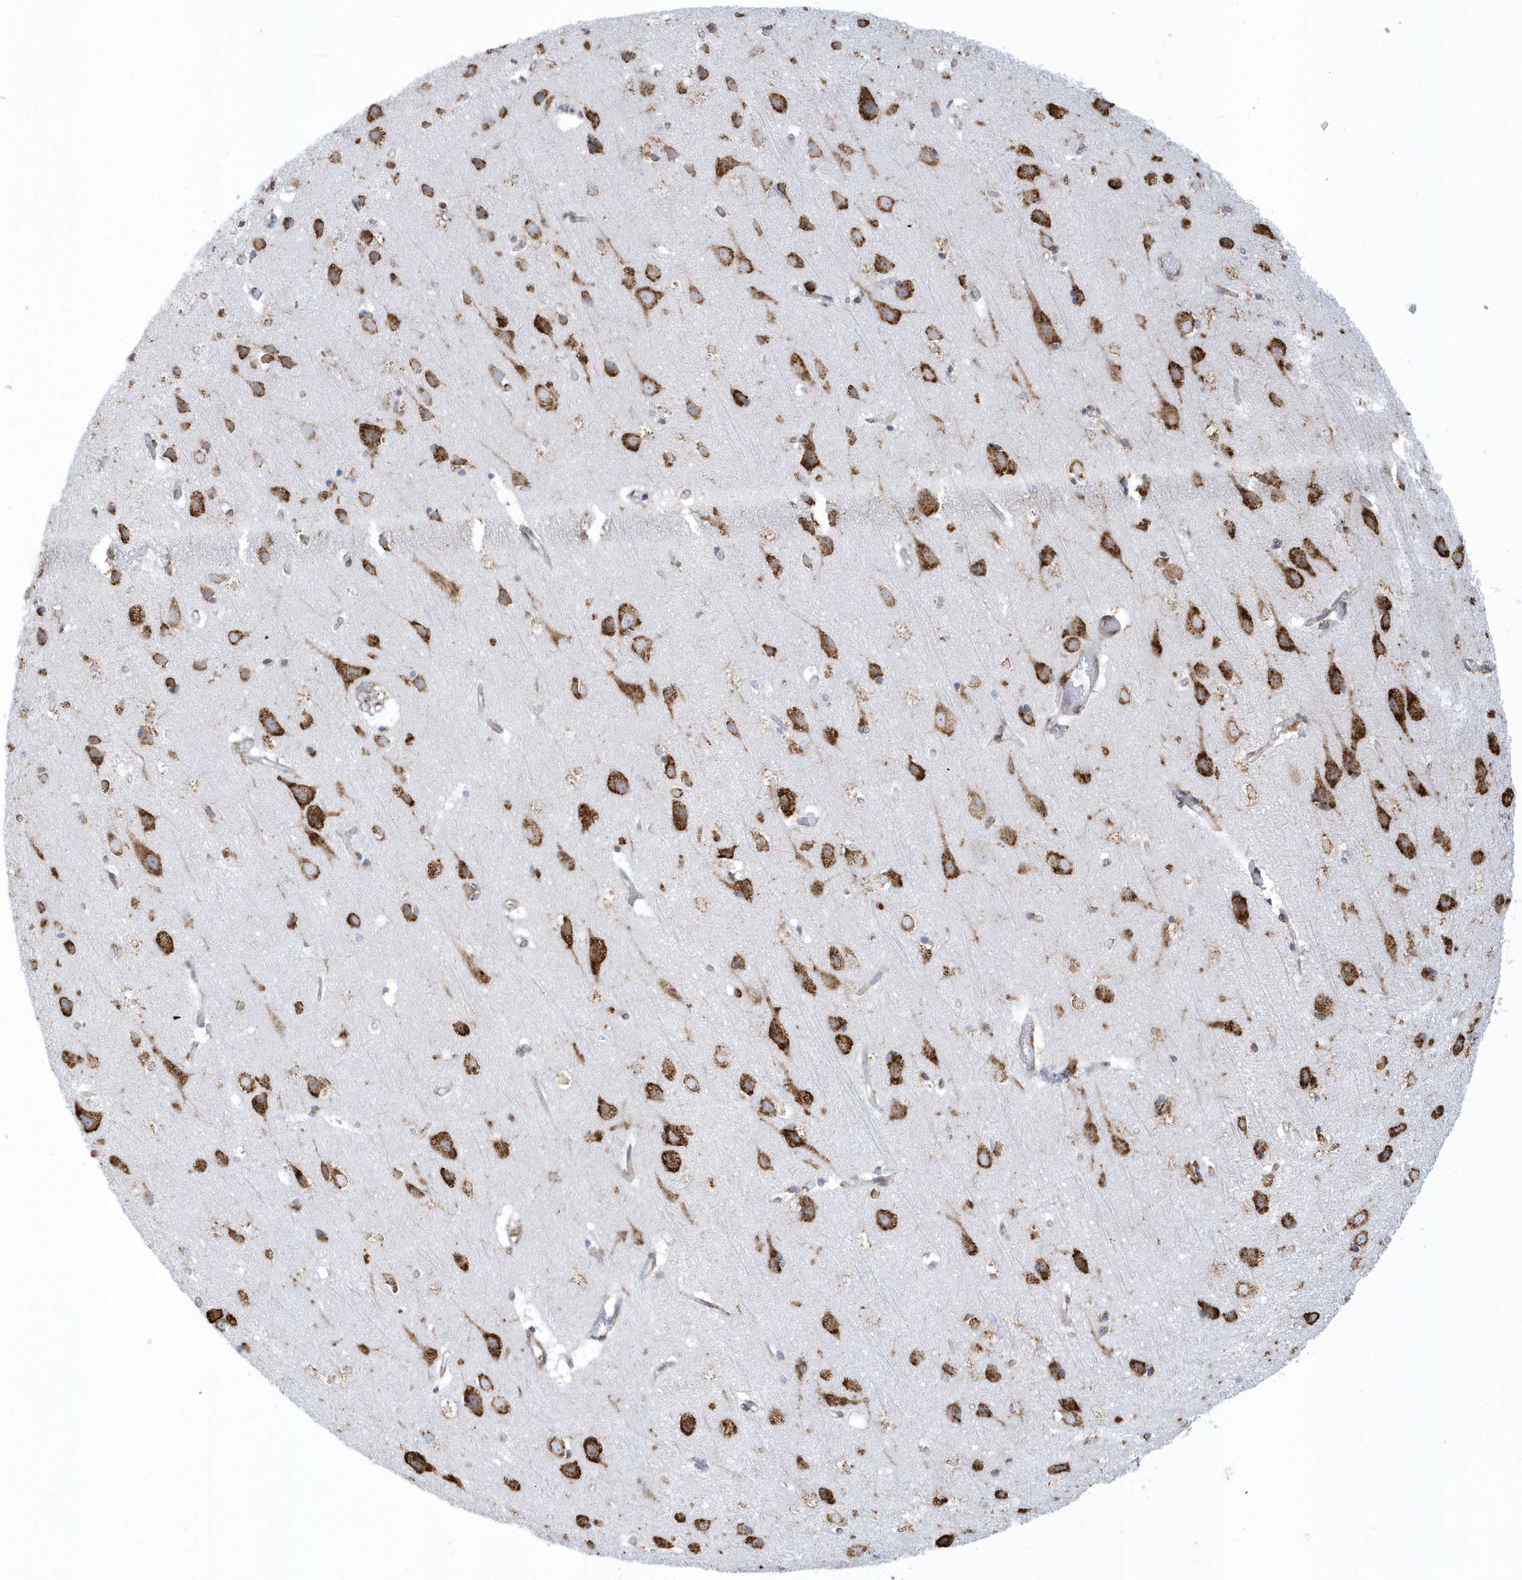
{"staining": {"intensity": "negative", "quantity": "none", "location": "none"}, "tissue": "cerebral cortex", "cell_type": "Endothelial cells", "image_type": "normal", "snomed": [{"axis": "morphology", "description": "Normal tissue, NOS"}, {"axis": "topography", "description": "Cerebral cortex"}], "caption": "An image of cerebral cortex stained for a protein exhibits no brown staining in endothelial cells. (IHC, brightfield microscopy, high magnification).", "gene": "DCAF1", "patient": {"sex": "male", "age": 54}}